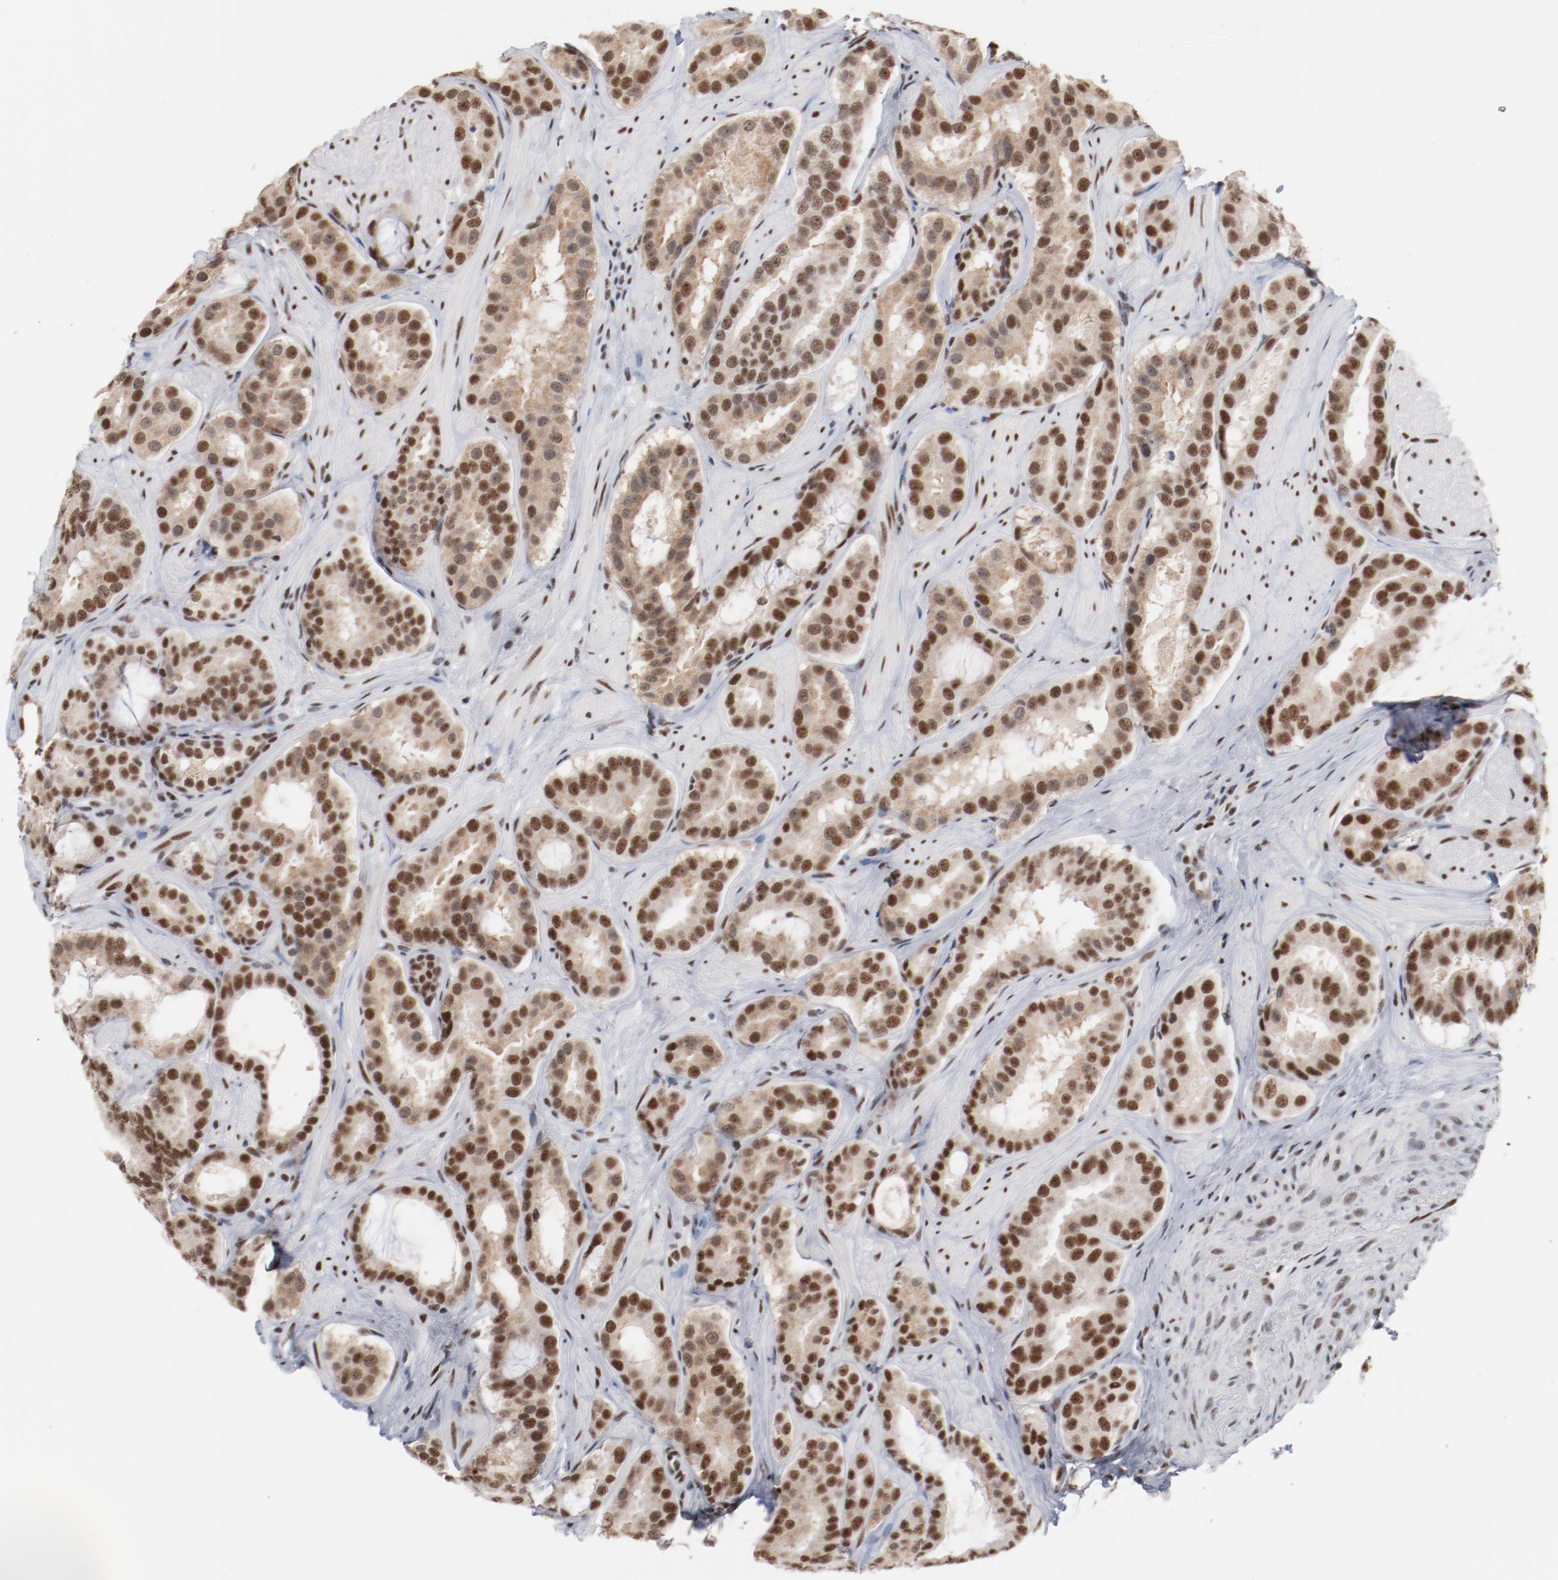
{"staining": {"intensity": "moderate", "quantity": ">75%", "location": "cytoplasmic/membranous,nuclear"}, "tissue": "prostate cancer", "cell_type": "Tumor cells", "image_type": "cancer", "snomed": [{"axis": "morphology", "description": "Adenocarcinoma, Low grade"}, {"axis": "topography", "description": "Prostate"}], "caption": "Prostate cancer (low-grade adenocarcinoma) tissue reveals moderate cytoplasmic/membranous and nuclear positivity in about >75% of tumor cells (DAB = brown stain, brightfield microscopy at high magnification).", "gene": "BUB3", "patient": {"sex": "male", "age": 59}}